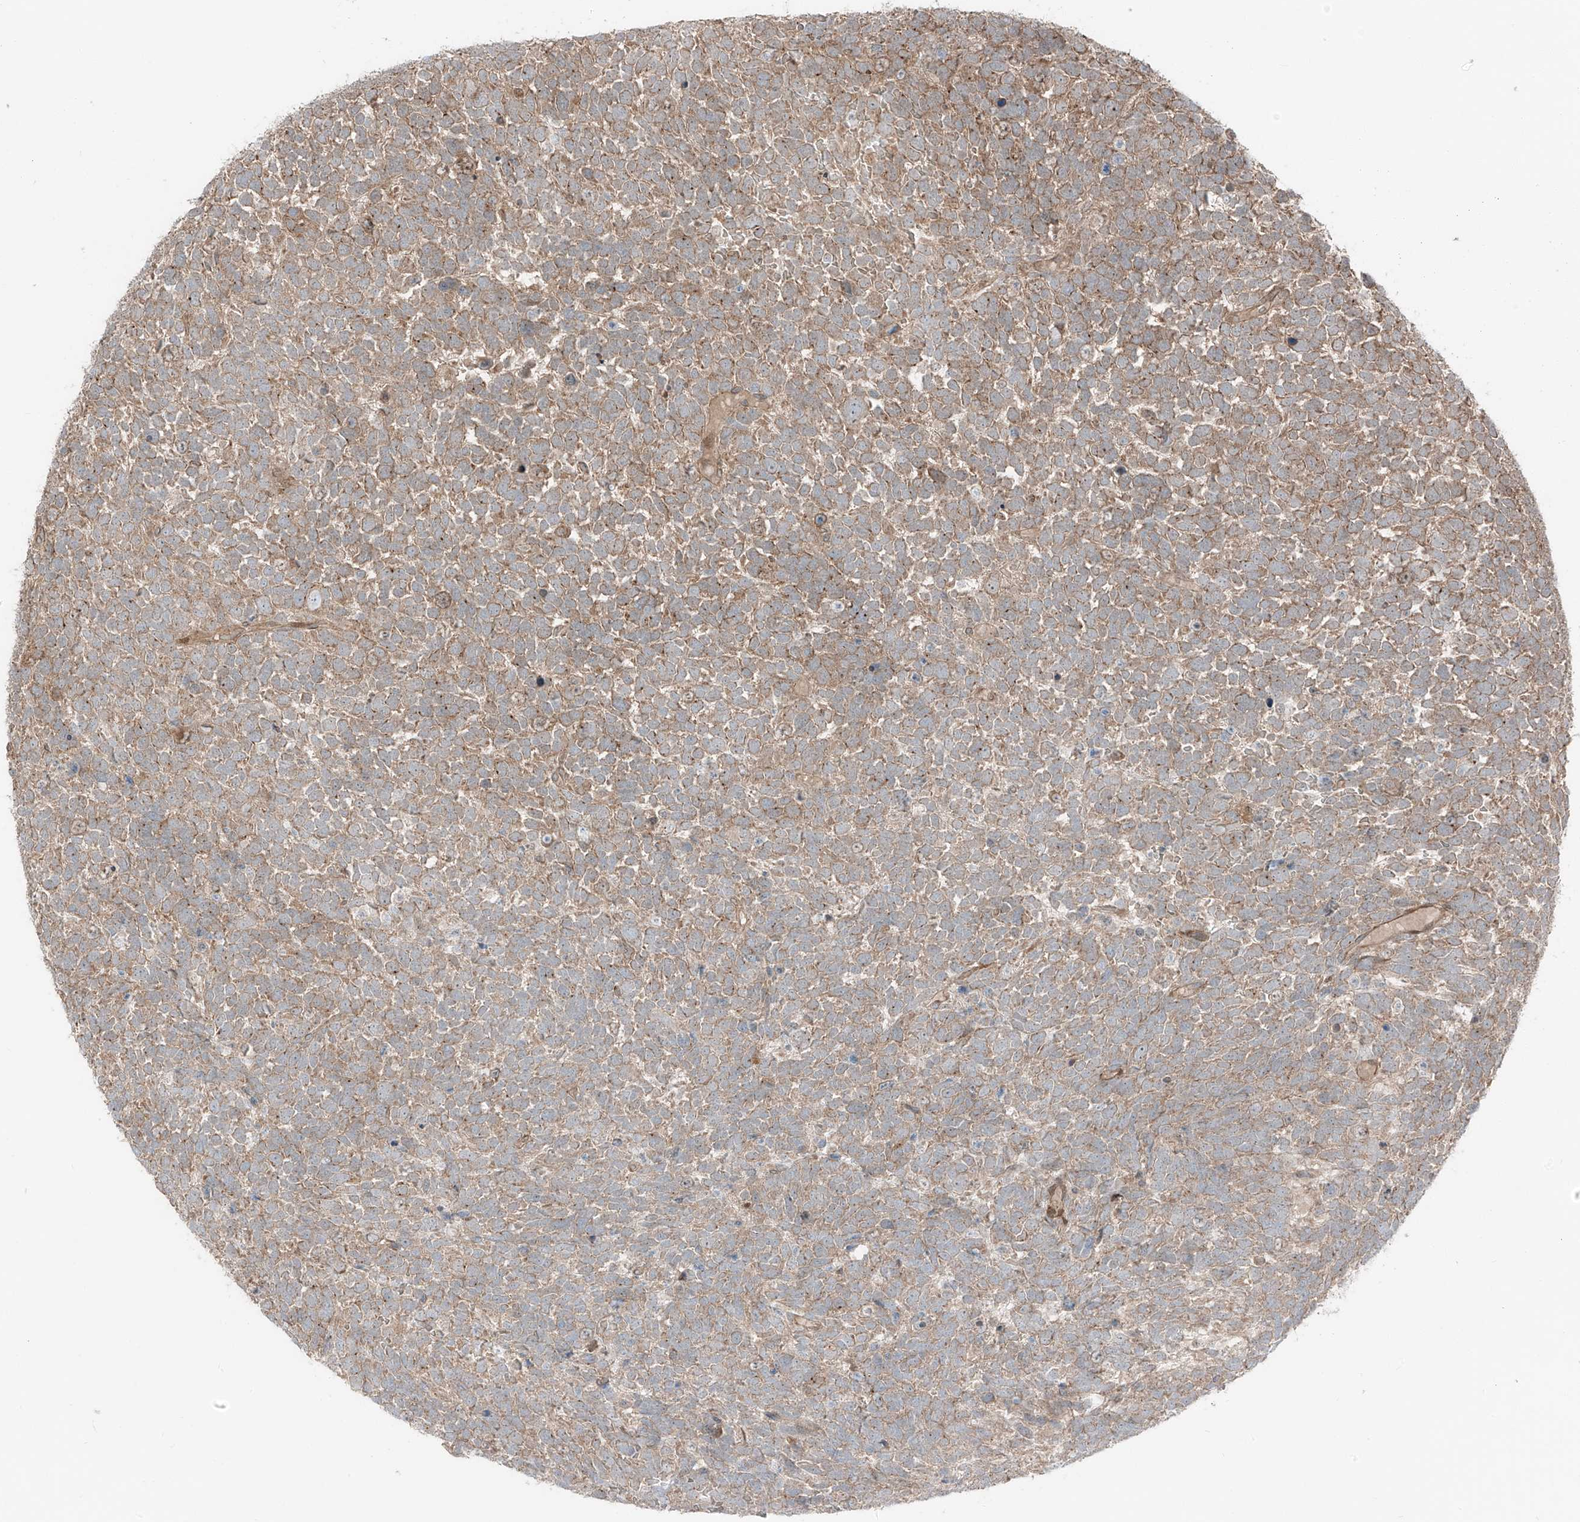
{"staining": {"intensity": "moderate", "quantity": ">75%", "location": "cytoplasmic/membranous"}, "tissue": "urothelial cancer", "cell_type": "Tumor cells", "image_type": "cancer", "snomed": [{"axis": "morphology", "description": "Urothelial carcinoma, High grade"}, {"axis": "topography", "description": "Urinary bladder"}], "caption": "A medium amount of moderate cytoplasmic/membranous positivity is identified in about >75% of tumor cells in urothelial cancer tissue.", "gene": "CEP162", "patient": {"sex": "female", "age": 82}}